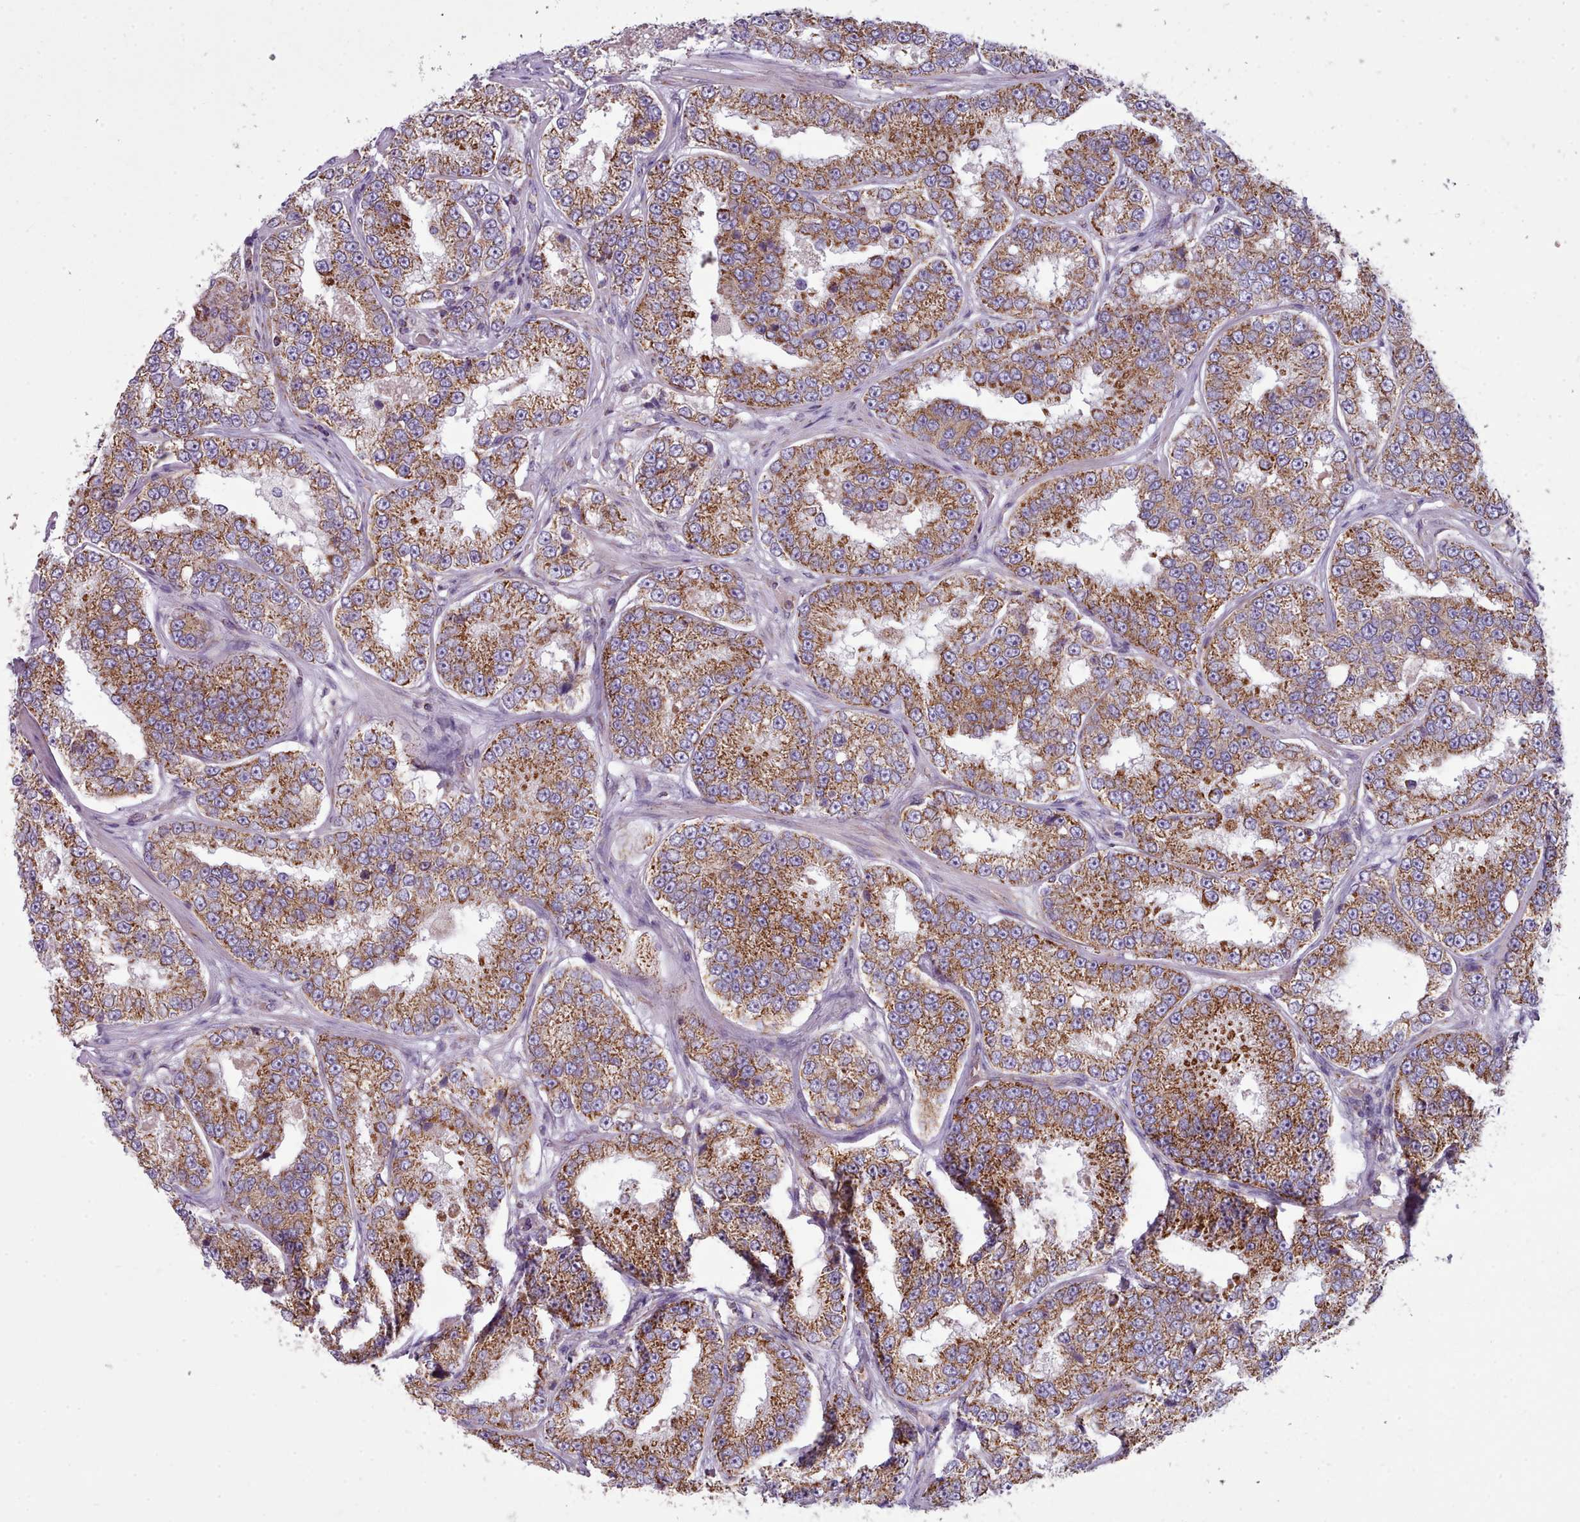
{"staining": {"intensity": "strong", "quantity": ">75%", "location": "cytoplasmic/membranous"}, "tissue": "prostate cancer", "cell_type": "Tumor cells", "image_type": "cancer", "snomed": [{"axis": "morphology", "description": "Normal tissue, NOS"}, {"axis": "morphology", "description": "Adenocarcinoma, High grade"}, {"axis": "topography", "description": "Prostate"}], "caption": "A brown stain shows strong cytoplasmic/membranous positivity of a protein in human prostate cancer tumor cells.", "gene": "SRP54", "patient": {"sex": "male", "age": 83}}